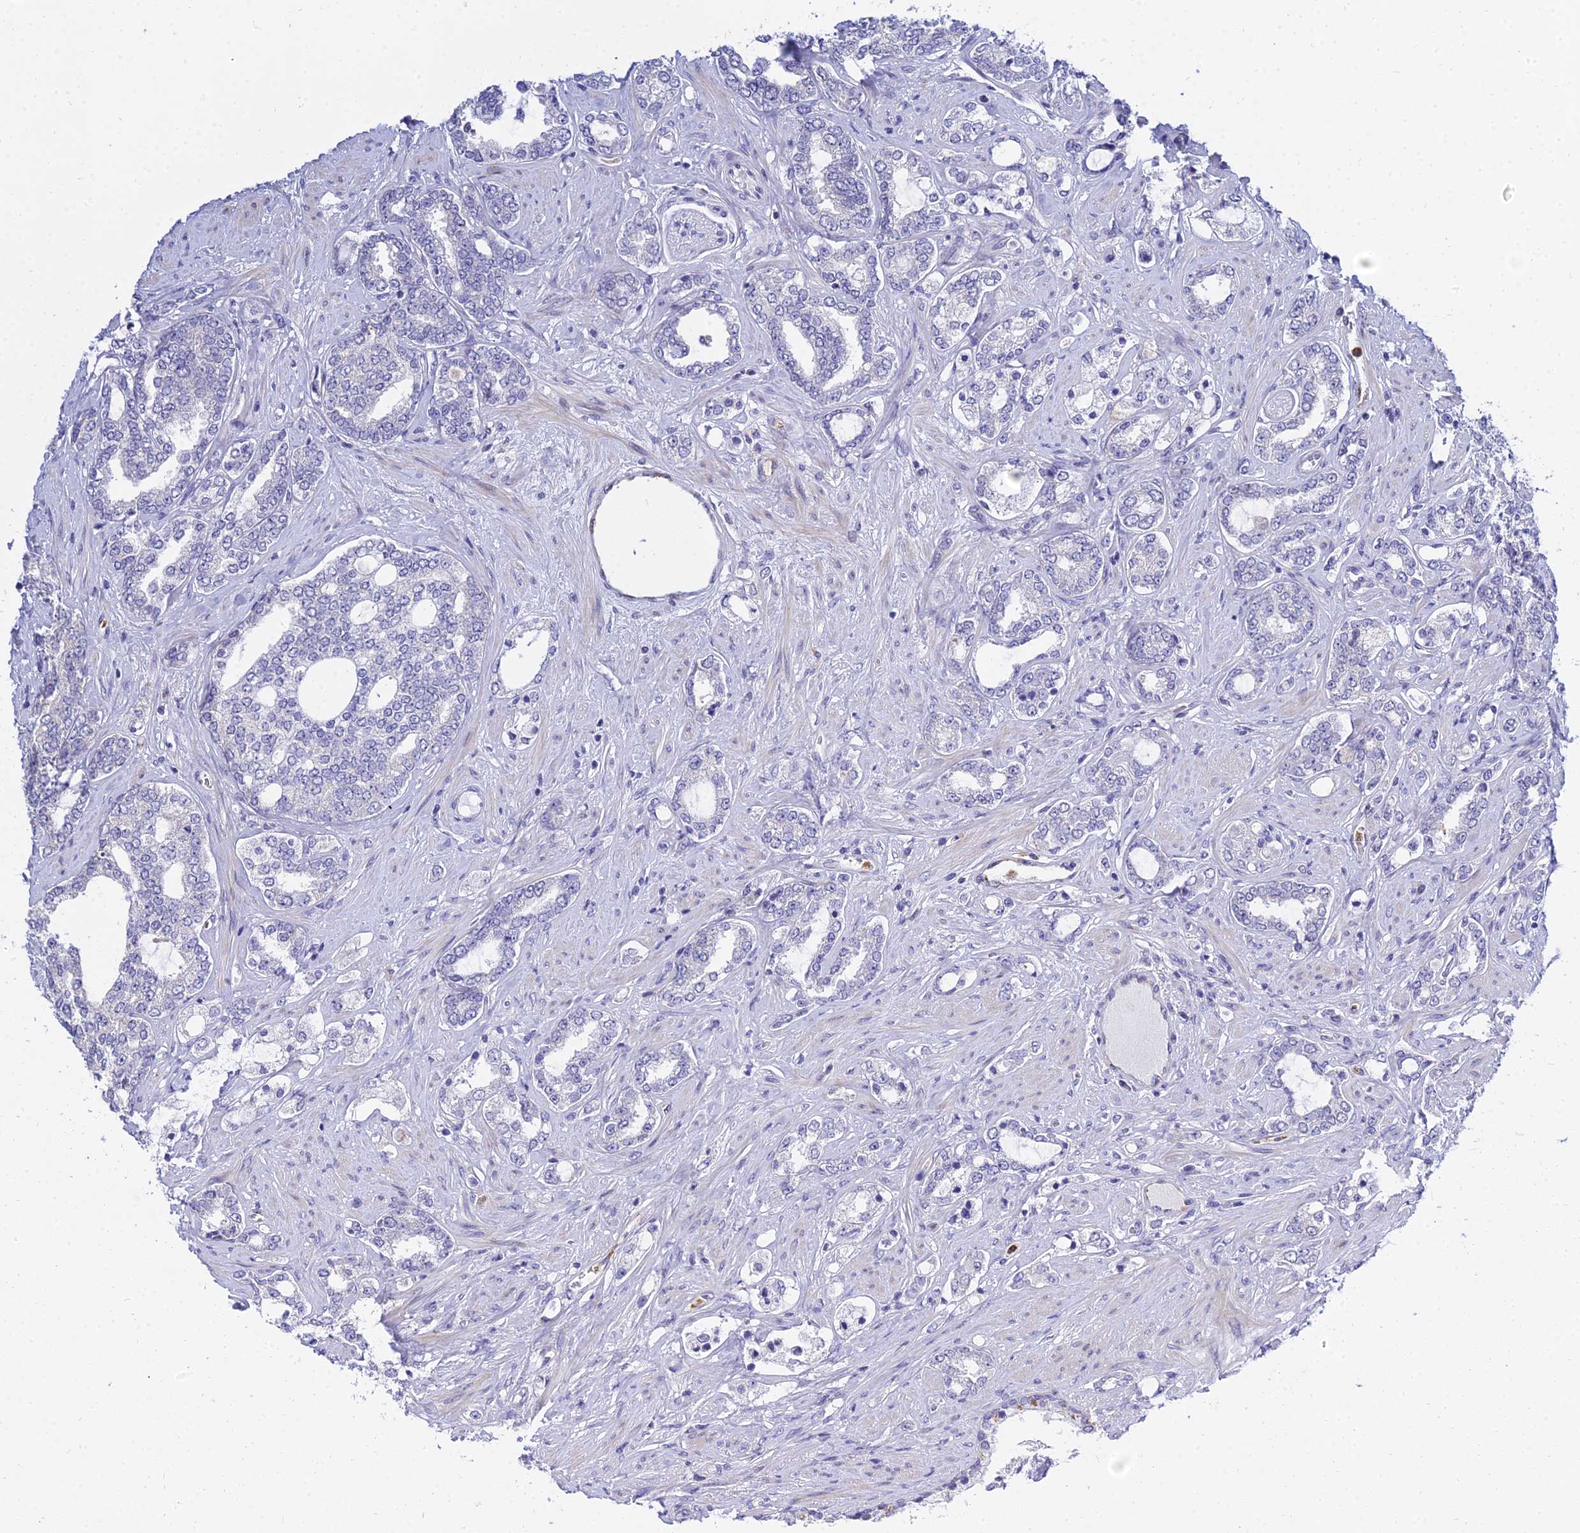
{"staining": {"intensity": "negative", "quantity": "none", "location": "none"}, "tissue": "prostate cancer", "cell_type": "Tumor cells", "image_type": "cancer", "snomed": [{"axis": "morphology", "description": "Adenocarcinoma, High grade"}, {"axis": "topography", "description": "Prostate"}], "caption": "This is an IHC image of human high-grade adenocarcinoma (prostate). There is no staining in tumor cells.", "gene": "VWC2L", "patient": {"sex": "male", "age": 64}}